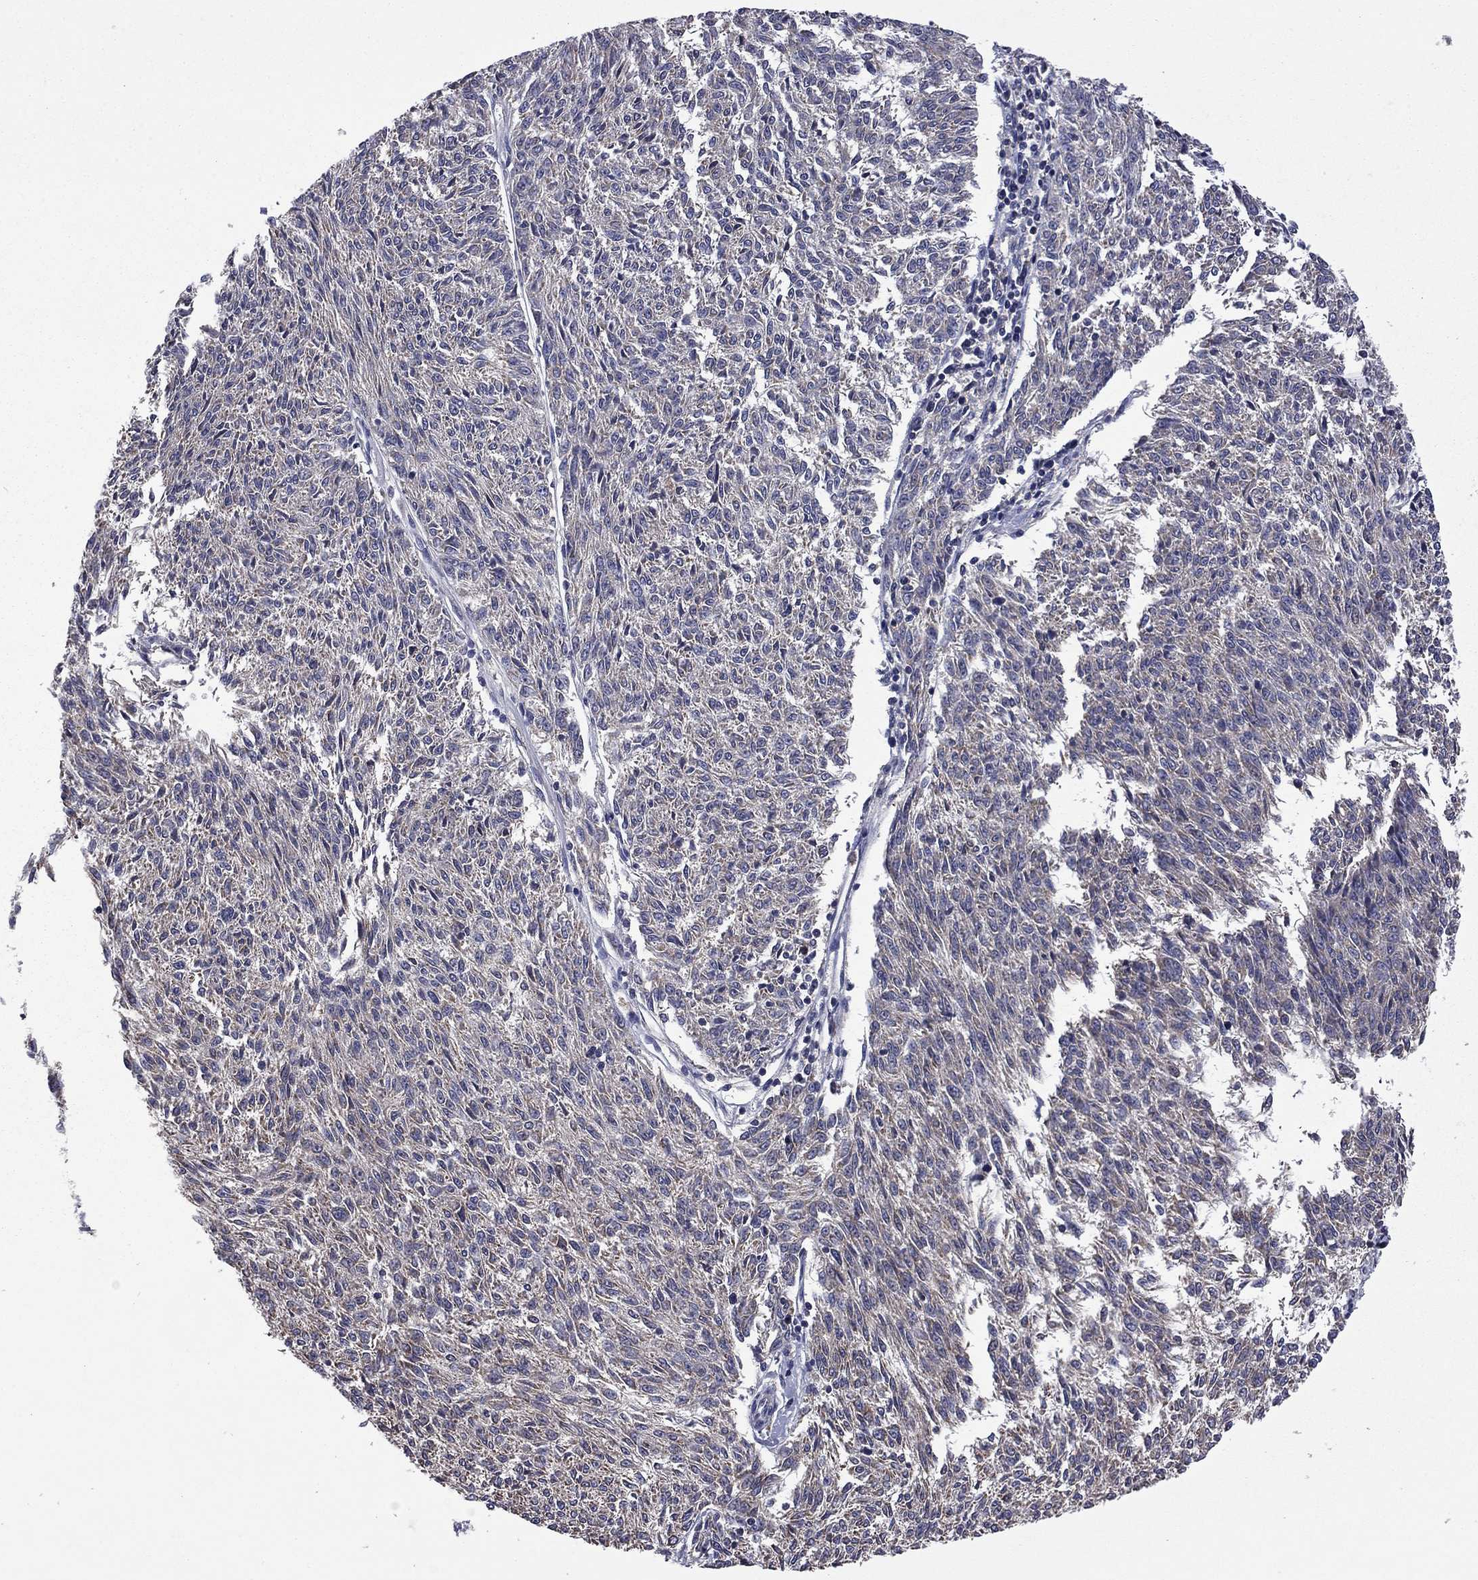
{"staining": {"intensity": "negative", "quantity": "none", "location": "none"}, "tissue": "melanoma", "cell_type": "Tumor cells", "image_type": "cancer", "snomed": [{"axis": "morphology", "description": "Malignant melanoma, NOS"}, {"axis": "topography", "description": "Skin"}], "caption": "Photomicrograph shows no significant protein staining in tumor cells of melanoma. (DAB (3,3'-diaminobenzidine) immunohistochemistry (IHC), high magnification).", "gene": "CEACAM7", "patient": {"sex": "female", "age": 72}}